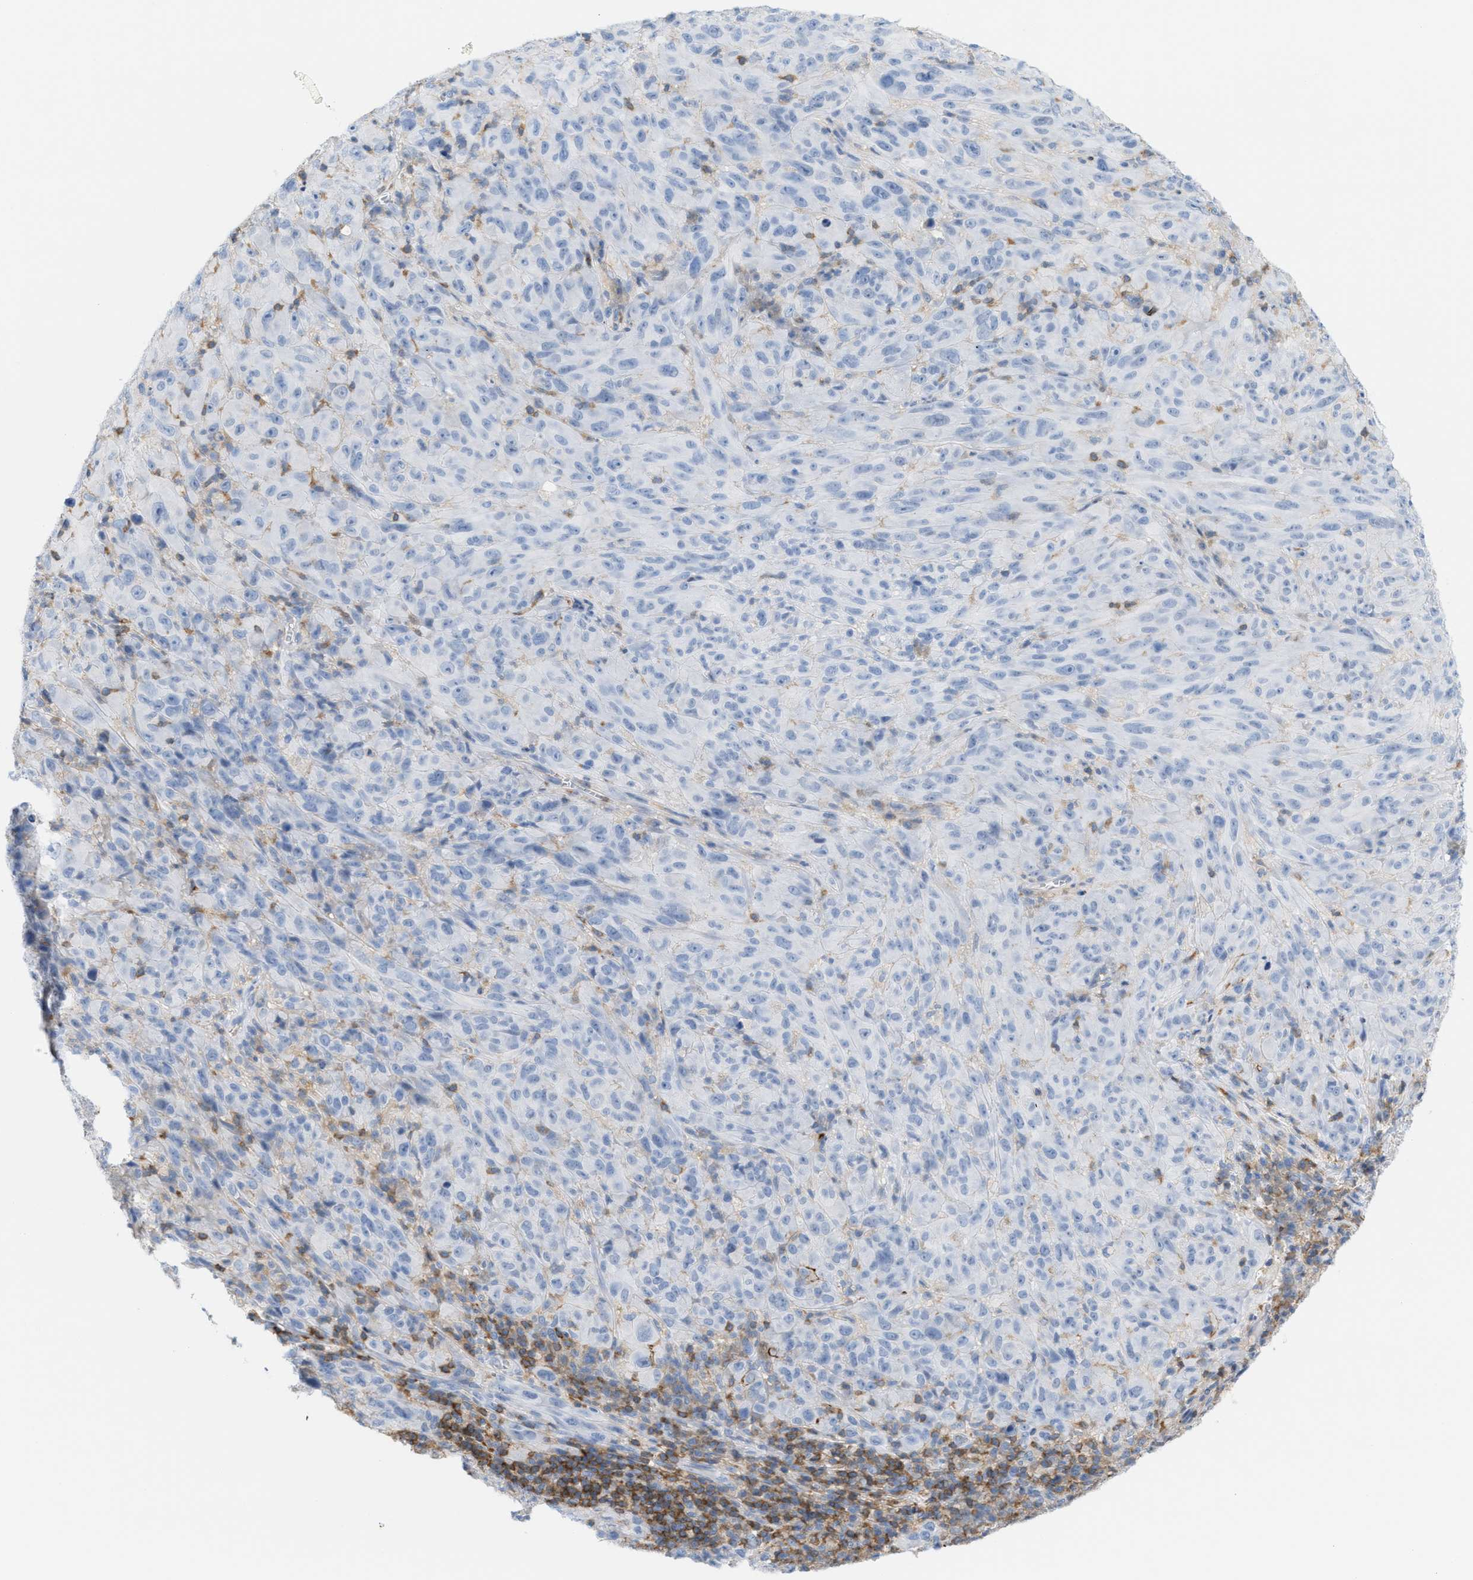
{"staining": {"intensity": "negative", "quantity": "none", "location": "none"}, "tissue": "melanoma", "cell_type": "Tumor cells", "image_type": "cancer", "snomed": [{"axis": "morphology", "description": "Malignant melanoma, NOS"}, {"axis": "topography", "description": "Skin of head"}], "caption": "The histopathology image shows no significant expression in tumor cells of melanoma.", "gene": "IL16", "patient": {"sex": "male", "age": 96}}